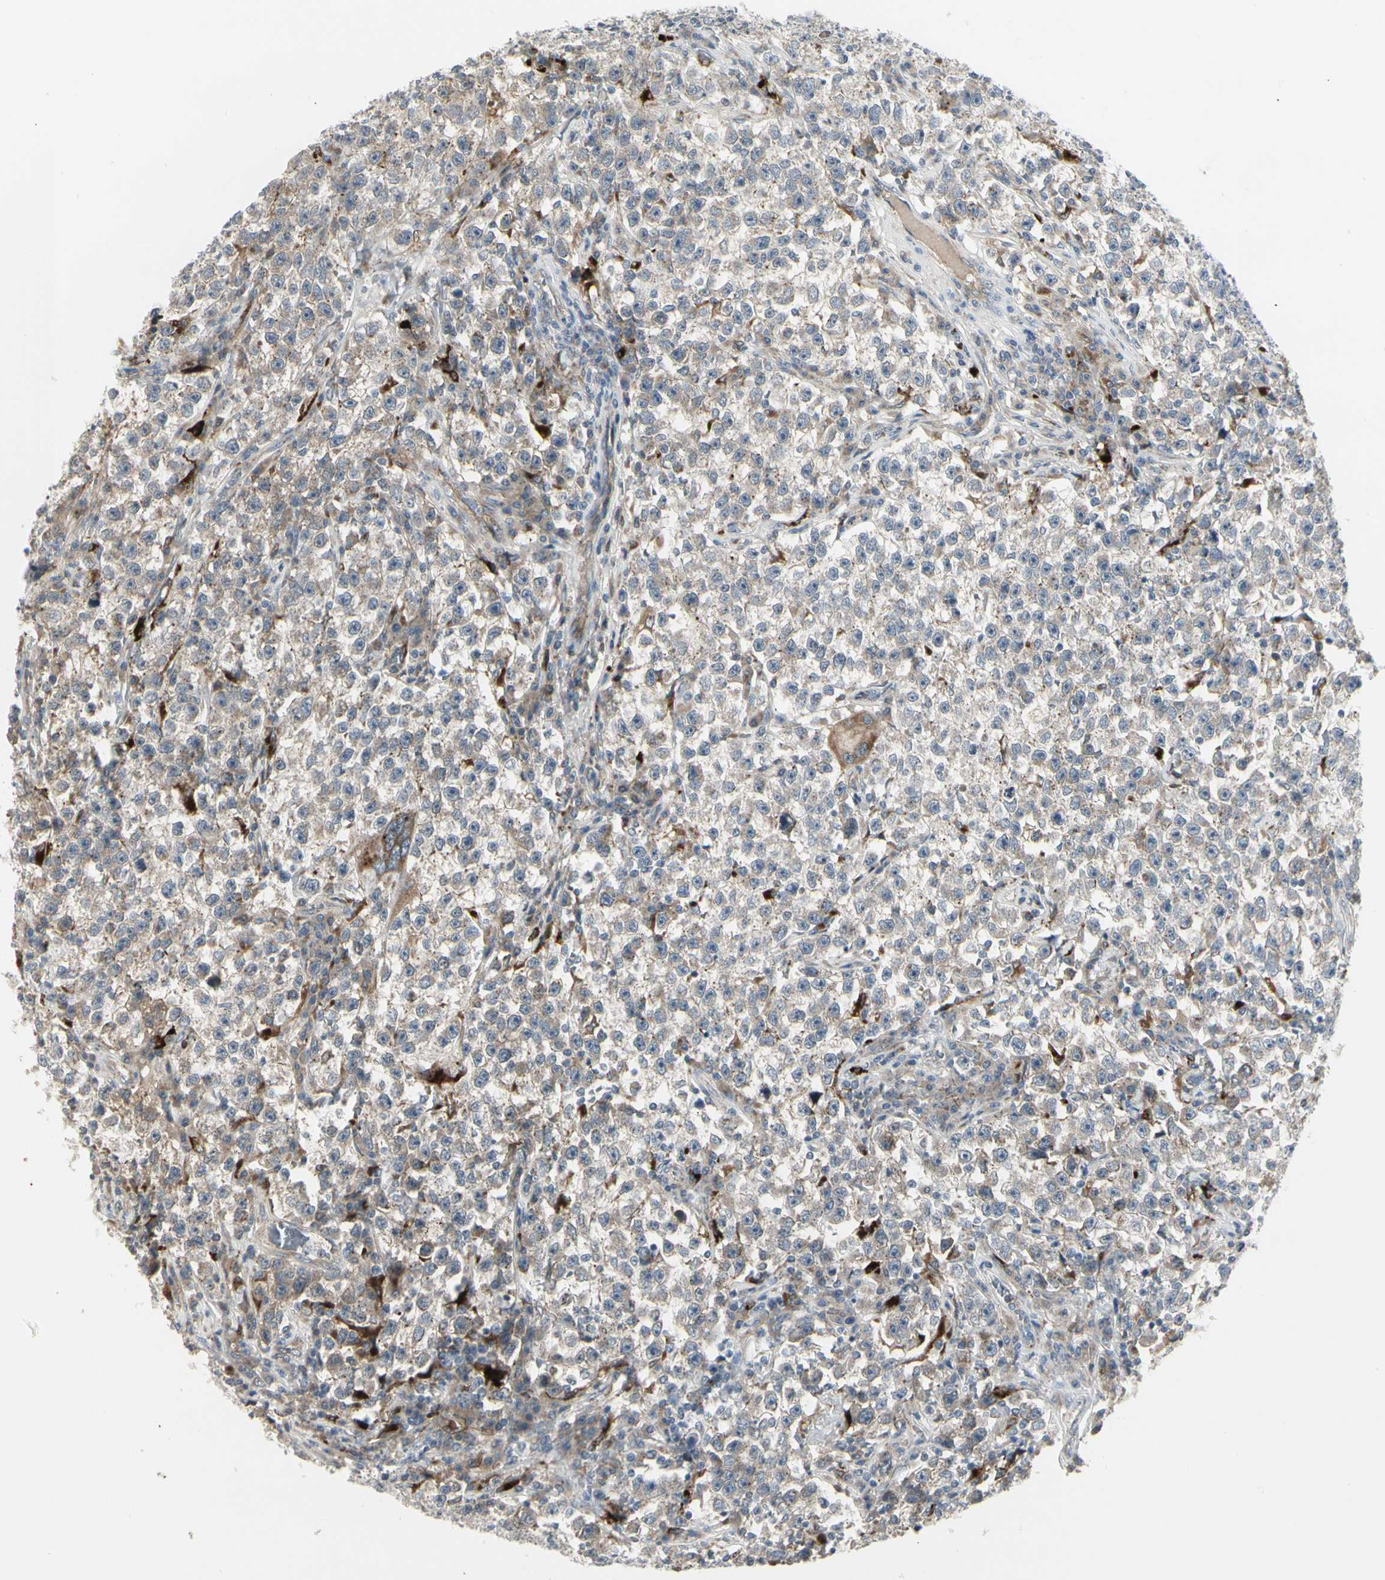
{"staining": {"intensity": "negative", "quantity": "none", "location": "none"}, "tissue": "testis cancer", "cell_type": "Tumor cells", "image_type": "cancer", "snomed": [{"axis": "morphology", "description": "Seminoma, NOS"}, {"axis": "topography", "description": "Testis"}], "caption": "An IHC micrograph of testis cancer is shown. There is no staining in tumor cells of testis cancer.", "gene": "GRN", "patient": {"sex": "male", "age": 22}}